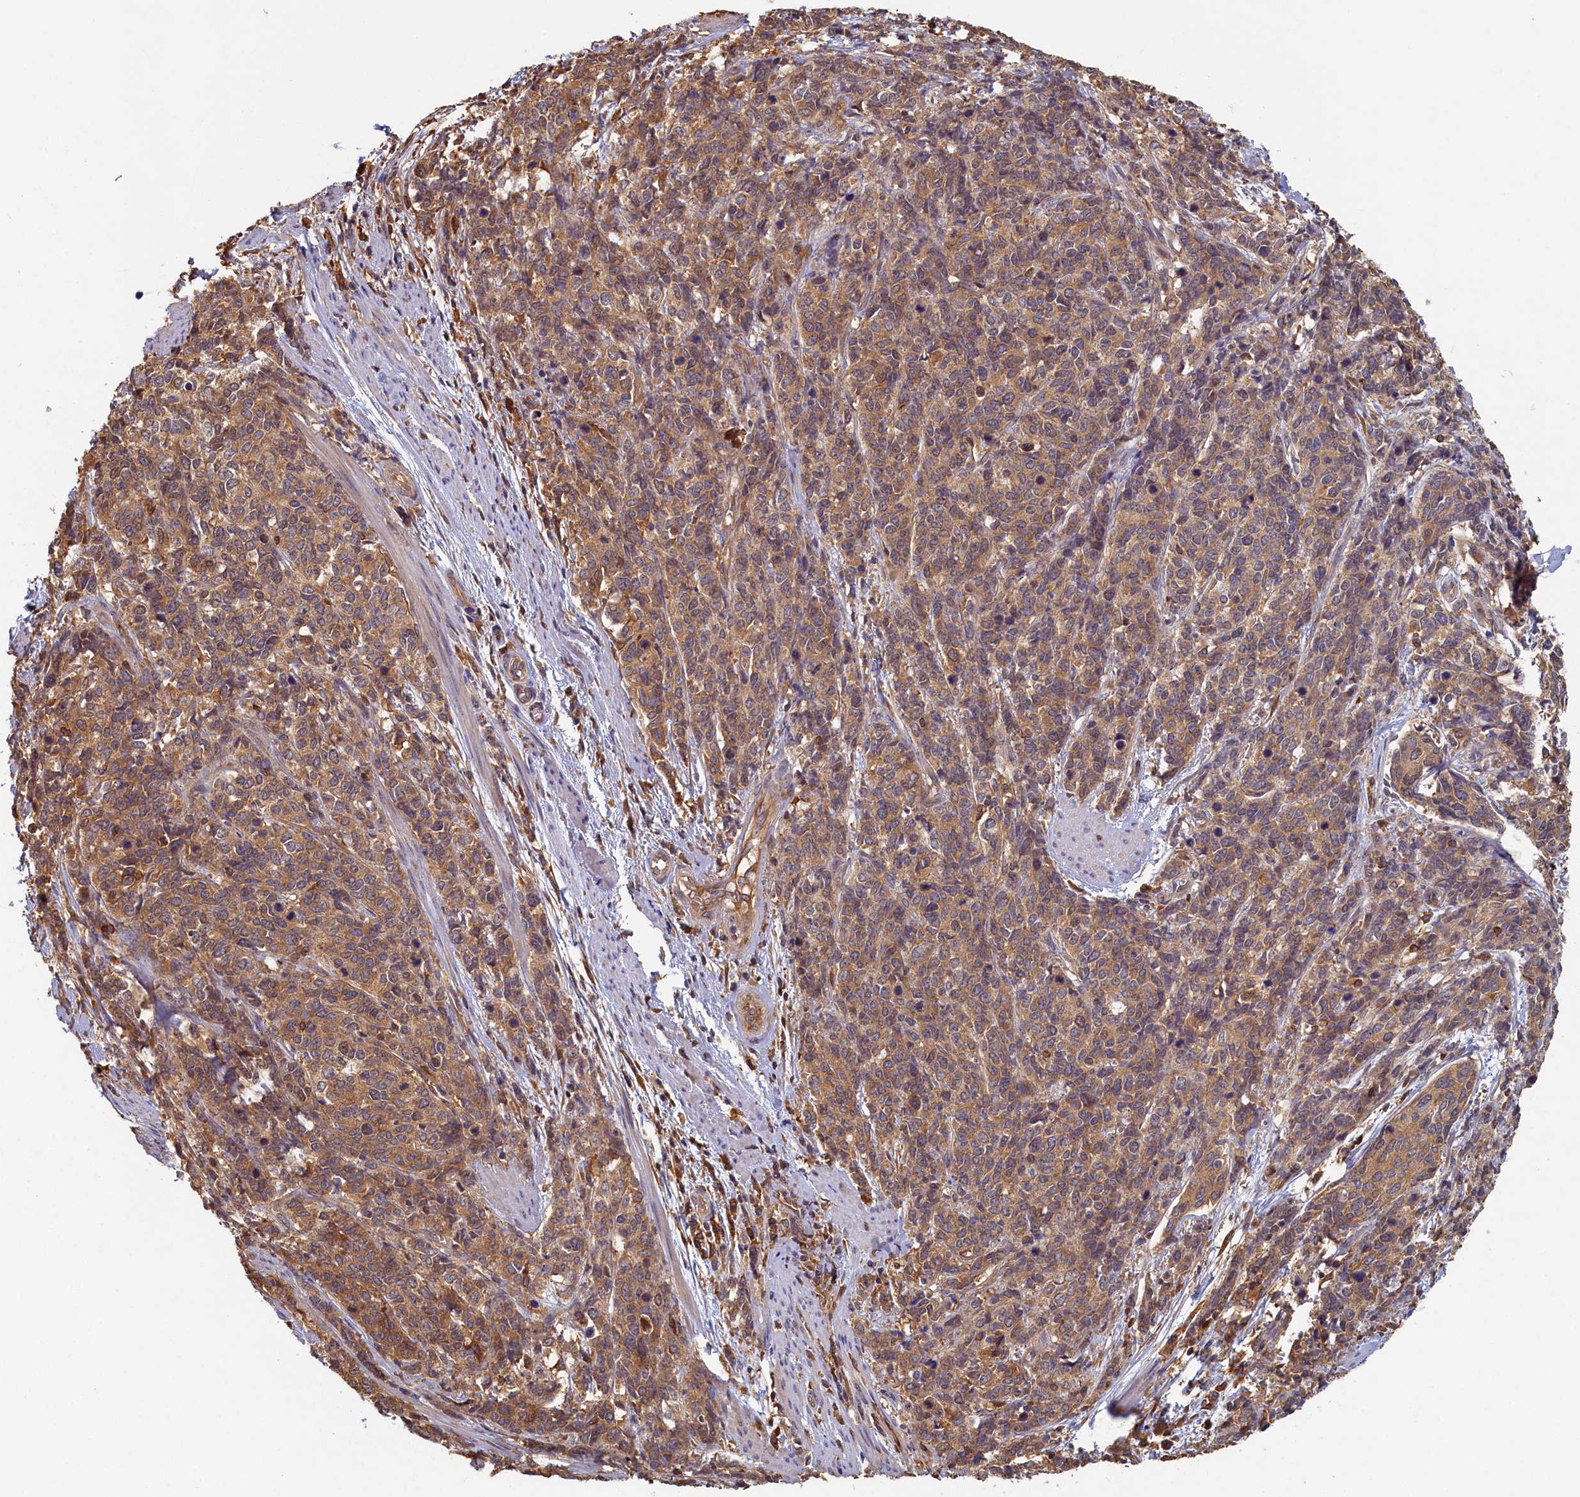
{"staining": {"intensity": "moderate", "quantity": ">75%", "location": "cytoplasmic/membranous"}, "tissue": "cervical cancer", "cell_type": "Tumor cells", "image_type": "cancer", "snomed": [{"axis": "morphology", "description": "Squamous cell carcinoma, NOS"}, {"axis": "topography", "description": "Cervix"}], "caption": "Squamous cell carcinoma (cervical) stained for a protein (brown) displays moderate cytoplasmic/membranous positive expression in approximately >75% of tumor cells.", "gene": "TIMM8B", "patient": {"sex": "female", "age": 60}}